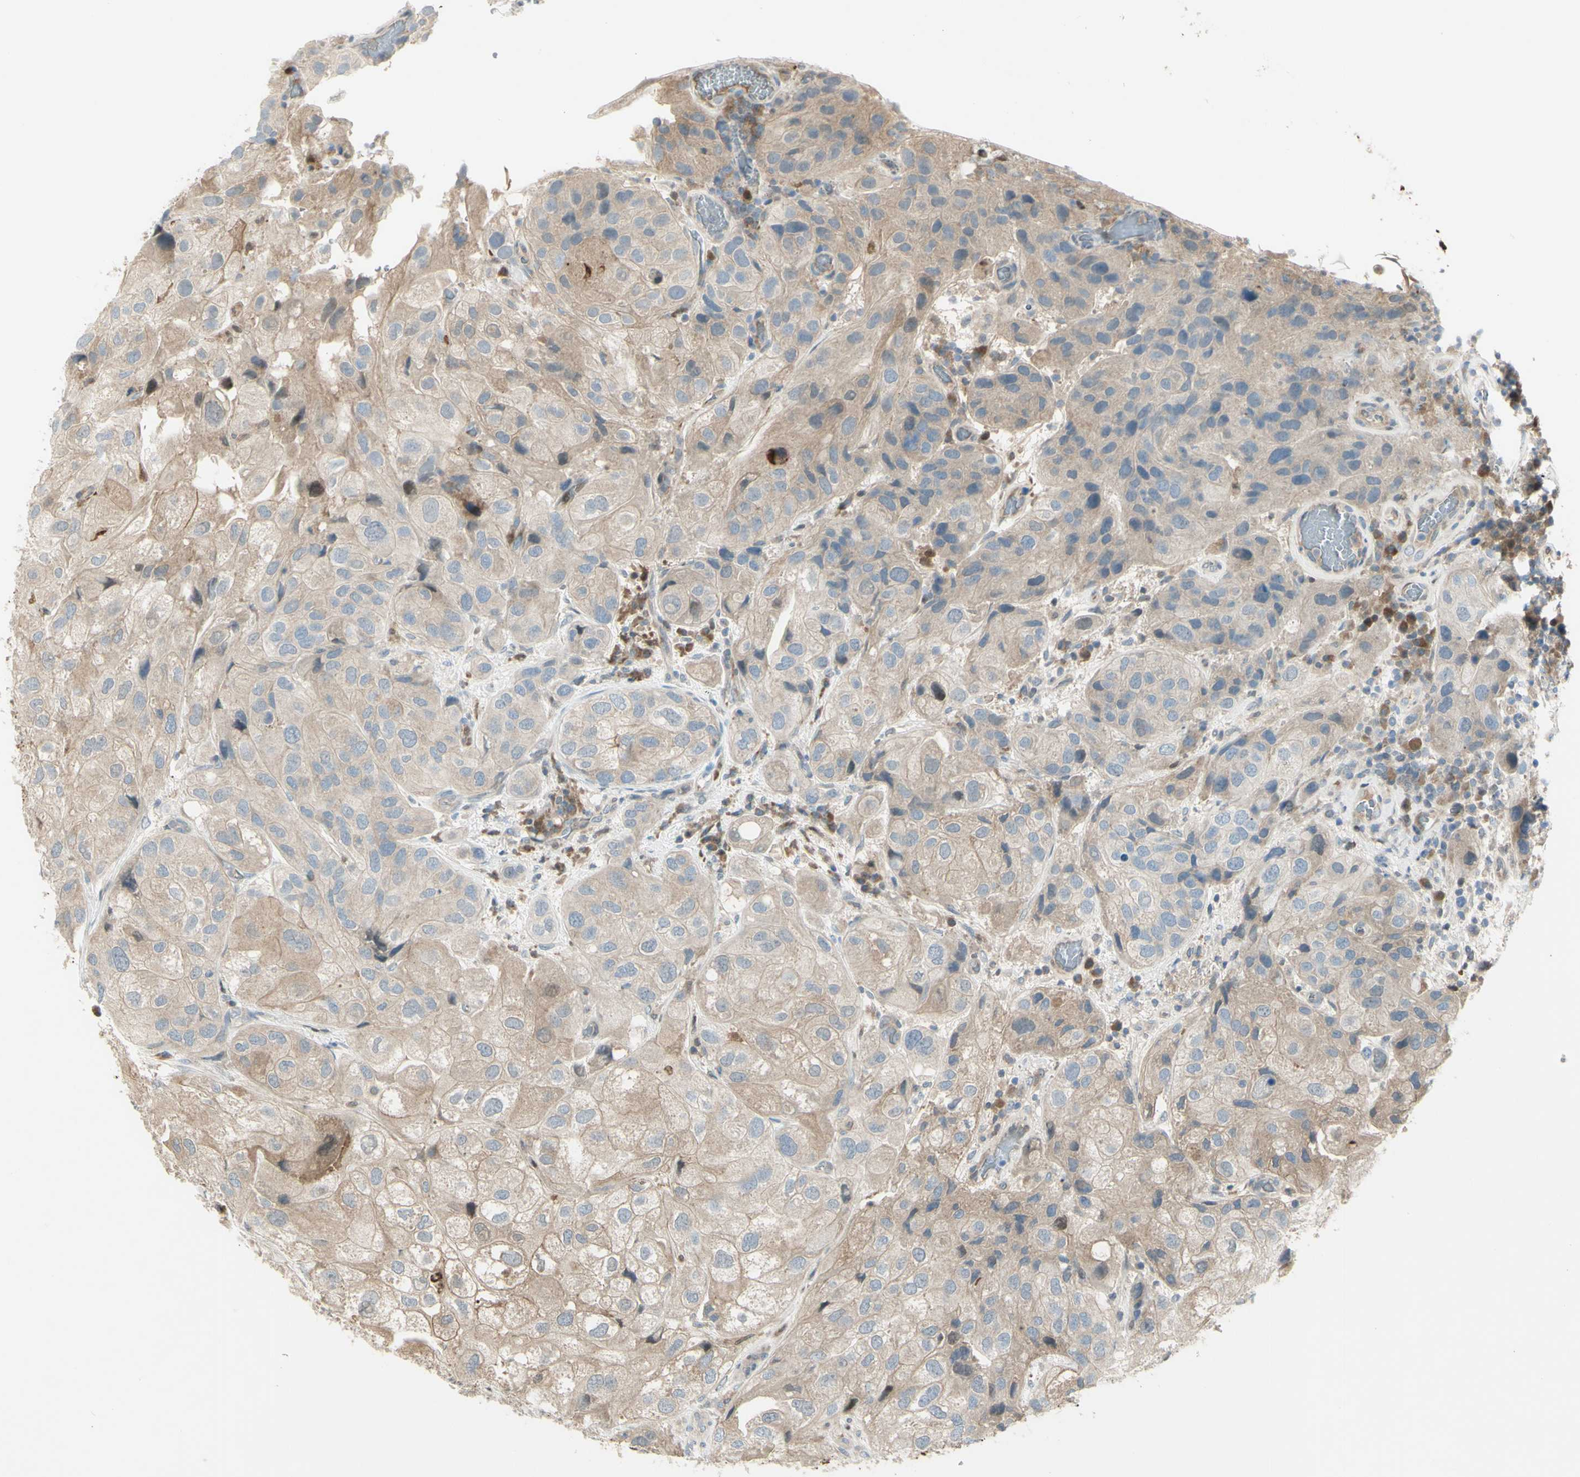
{"staining": {"intensity": "weak", "quantity": ">75%", "location": "cytoplasmic/membranous"}, "tissue": "urothelial cancer", "cell_type": "Tumor cells", "image_type": "cancer", "snomed": [{"axis": "morphology", "description": "Urothelial carcinoma, High grade"}, {"axis": "topography", "description": "Urinary bladder"}], "caption": "Urothelial carcinoma (high-grade) stained with IHC shows weak cytoplasmic/membranous positivity in approximately >75% of tumor cells.", "gene": "C1orf159", "patient": {"sex": "female", "age": 64}}